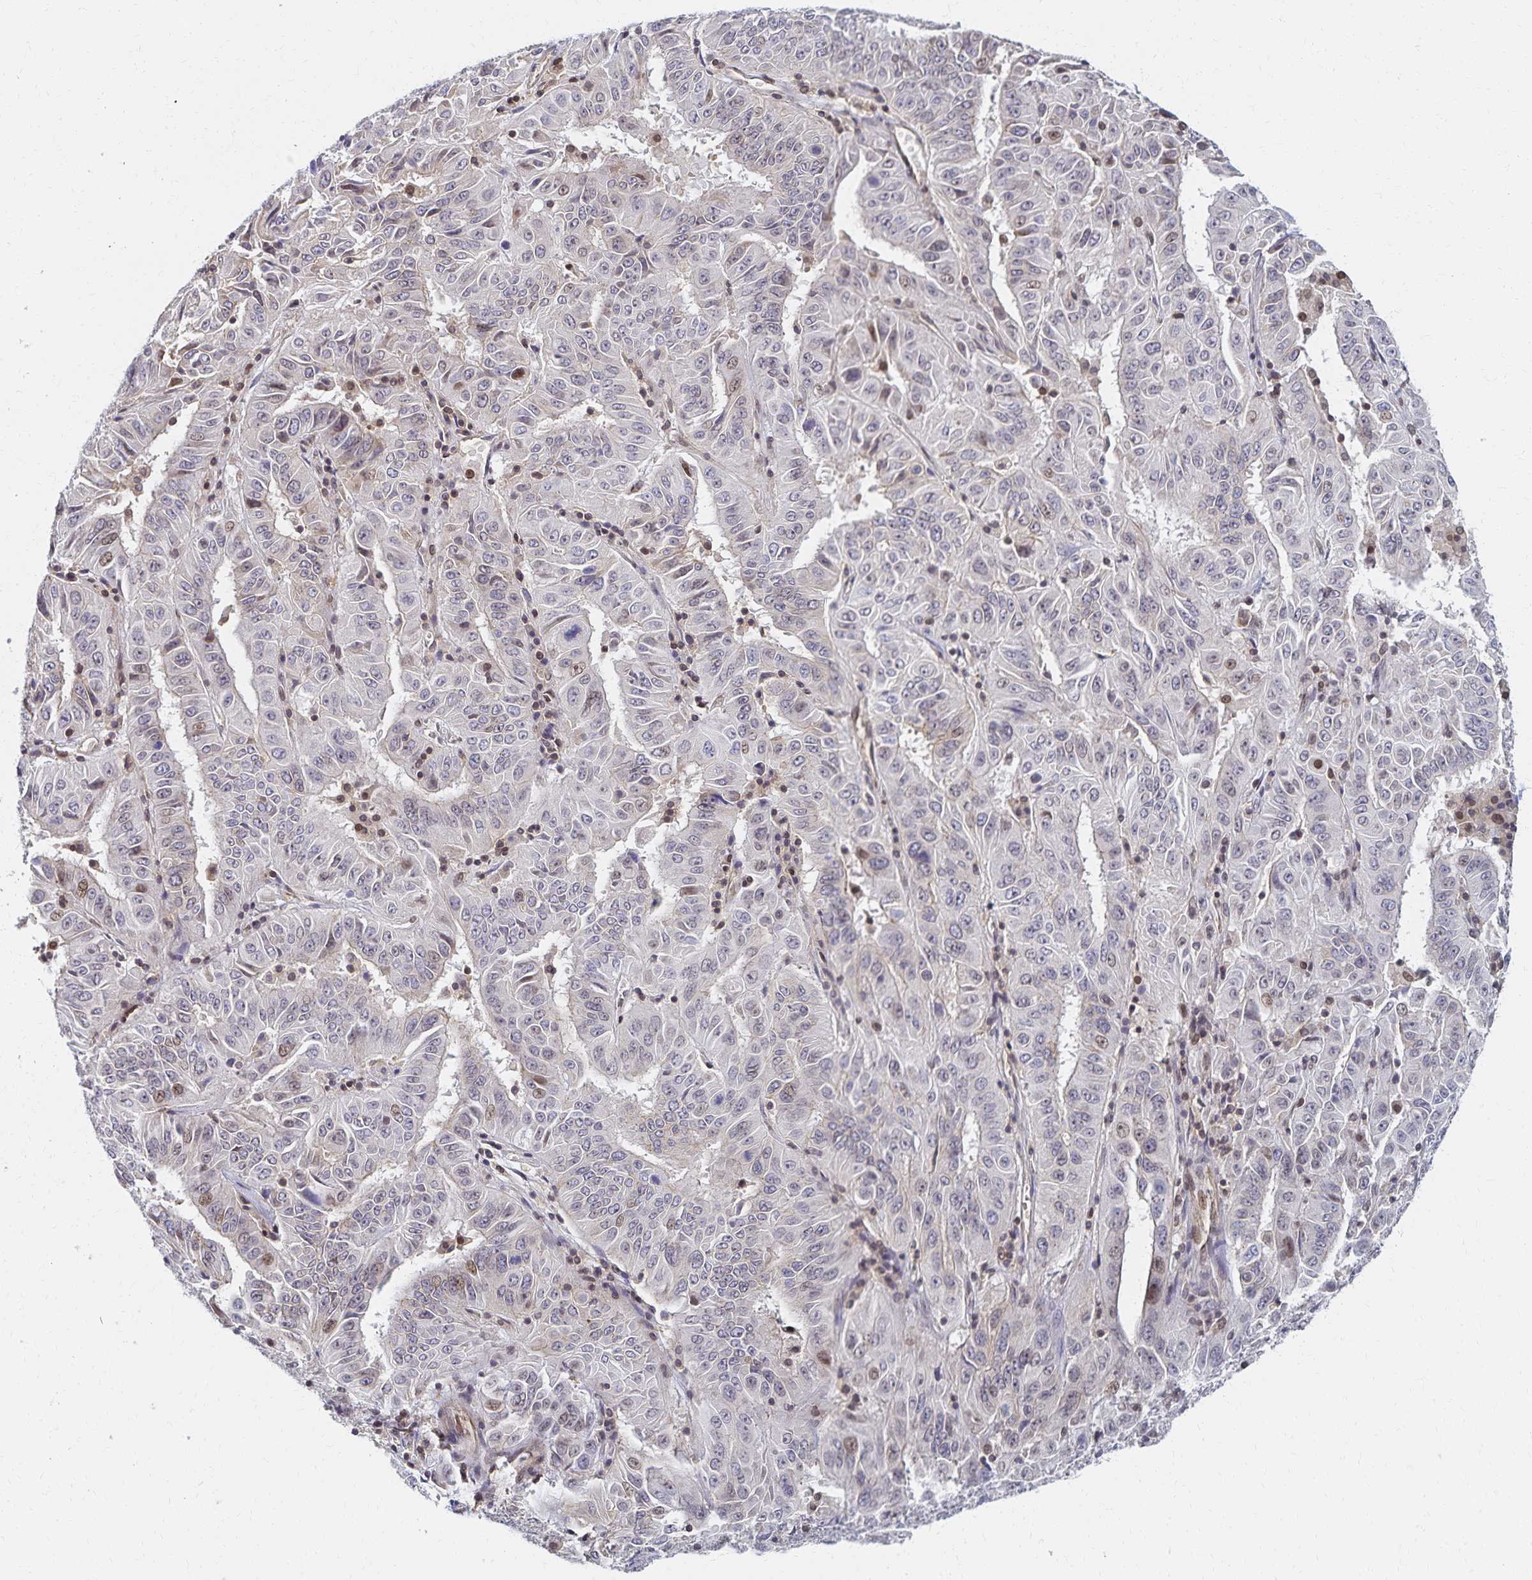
{"staining": {"intensity": "negative", "quantity": "none", "location": "none"}, "tissue": "pancreatic cancer", "cell_type": "Tumor cells", "image_type": "cancer", "snomed": [{"axis": "morphology", "description": "Adenocarcinoma, NOS"}, {"axis": "topography", "description": "Pancreas"}], "caption": "High power microscopy photomicrograph of an immunohistochemistry (IHC) photomicrograph of pancreatic cancer (adenocarcinoma), revealing no significant expression in tumor cells. (Immunohistochemistry (ihc), brightfield microscopy, high magnification).", "gene": "RAB9B", "patient": {"sex": "male", "age": 63}}